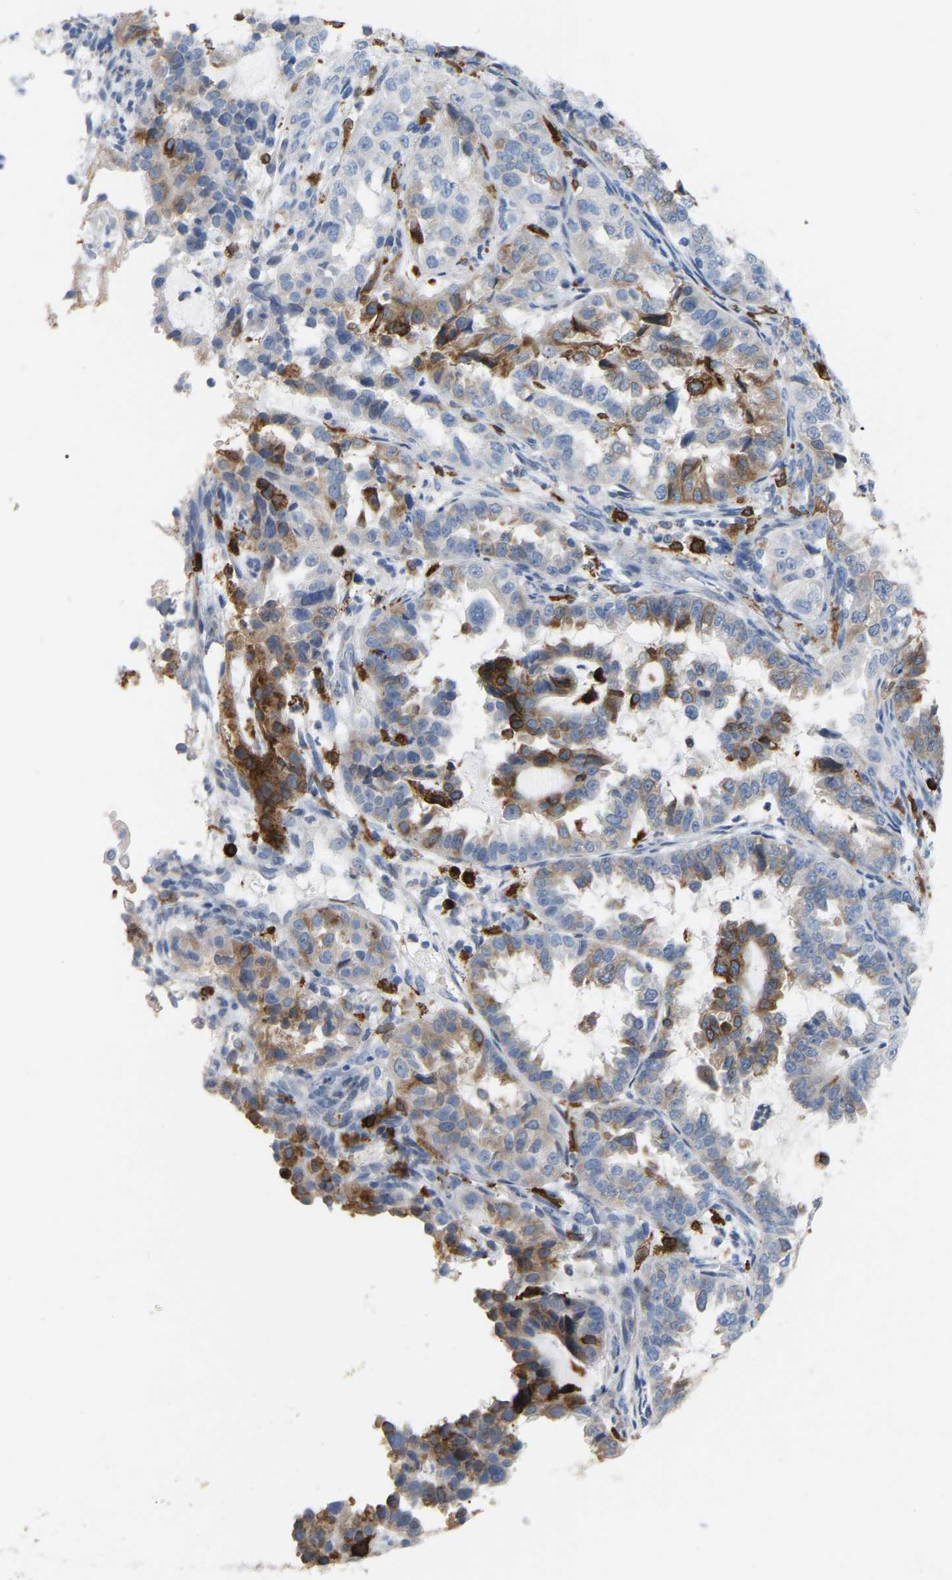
{"staining": {"intensity": "strong", "quantity": ">75%", "location": "cytoplasmic/membranous"}, "tissue": "endometrial cancer", "cell_type": "Tumor cells", "image_type": "cancer", "snomed": [{"axis": "morphology", "description": "Adenocarcinoma, NOS"}, {"axis": "topography", "description": "Endometrium"}], "caption": "Endometrial cancer (adenocarcinoma) tissue exhibits strong cytoplasmic/membranous expression in approximately >75% of tumor cells, visualized by immunohistochemistry.", "gene": "PTGS1", "patient": {"sex": "female", "age": 85}}